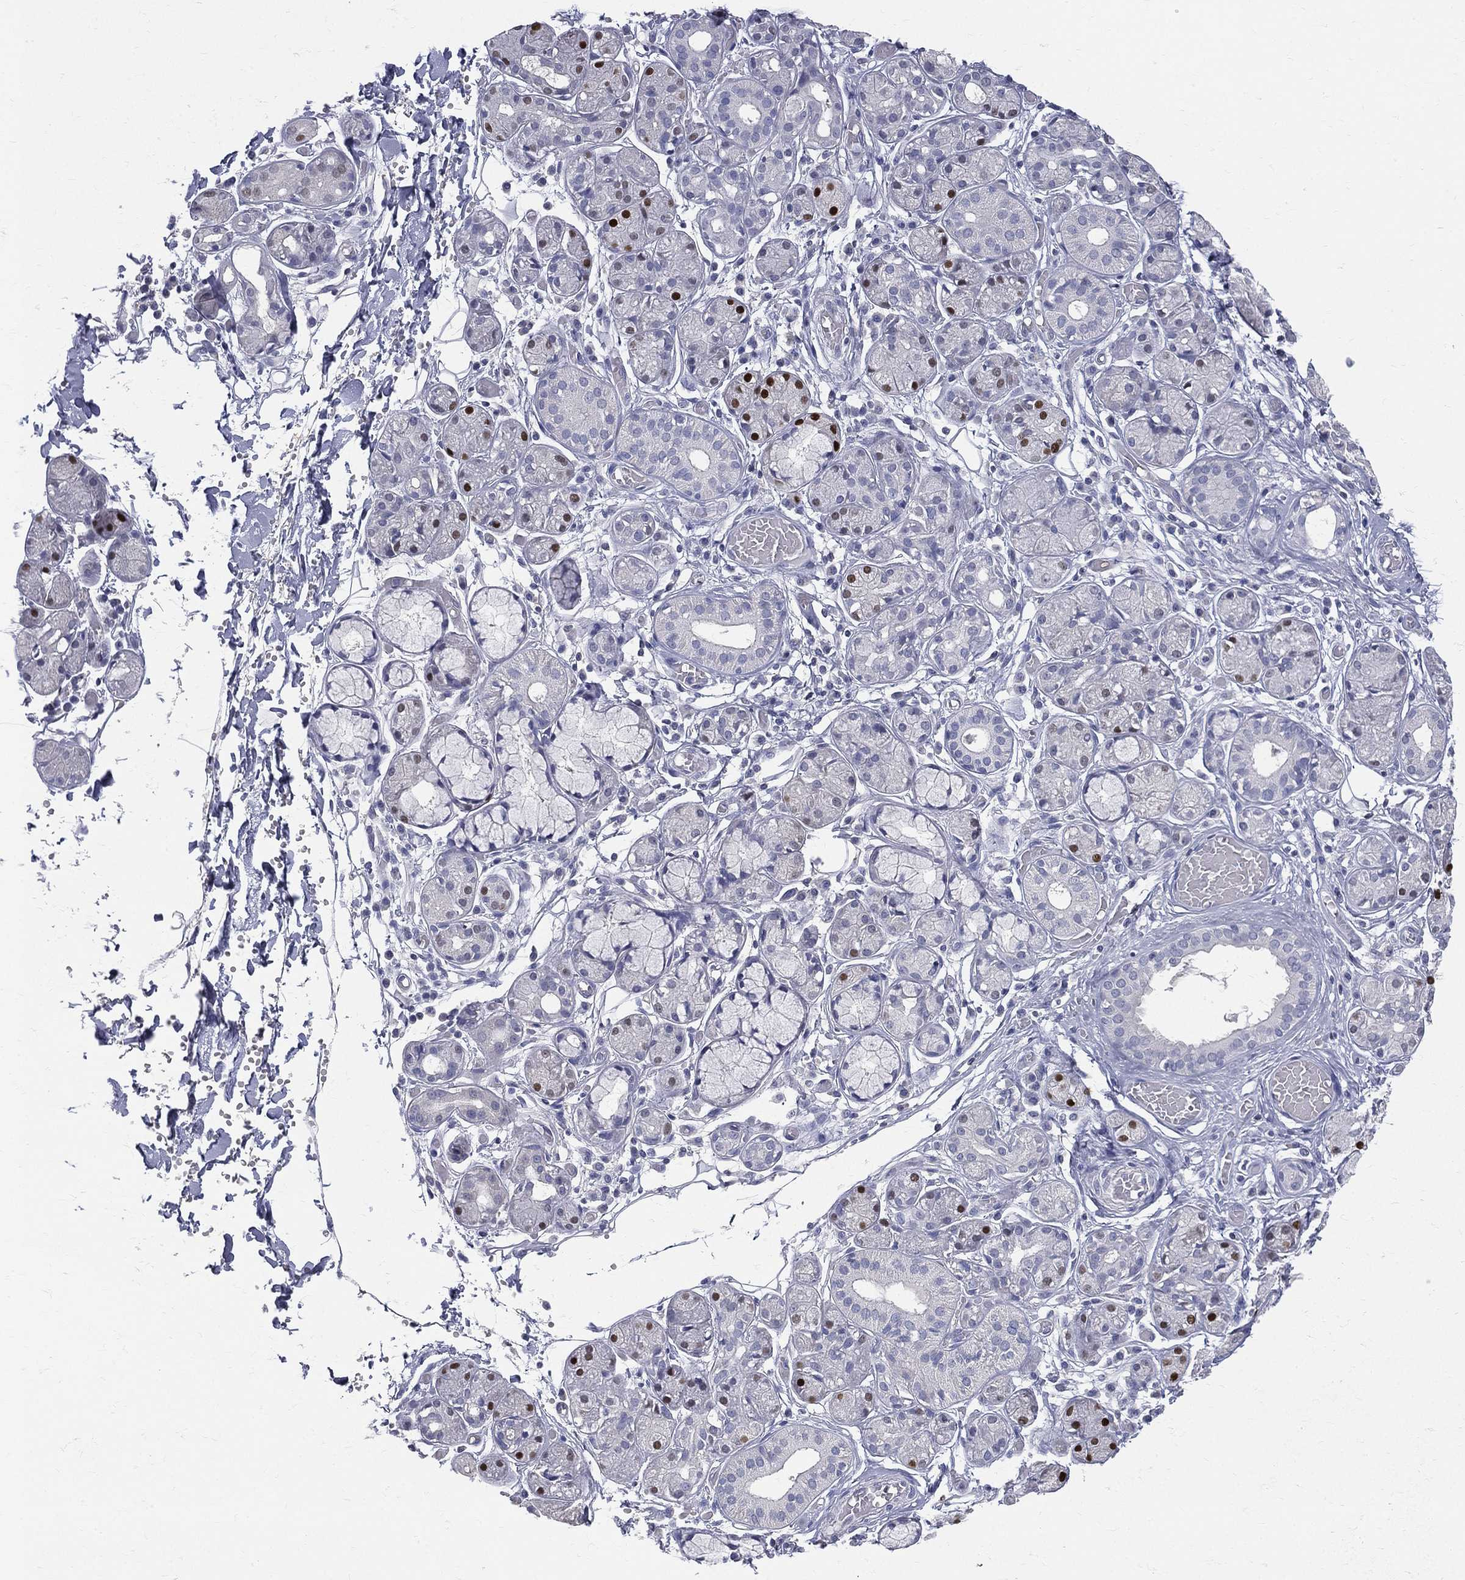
{"staining": {"intensity": "strong", "quantity": "25%-75%", "location": "nuclear"}, "tissue": "salivary gland", "cell_type": "Glandular cells", "image_type": "normal", "snomed": [{"axis": "morphology", "description": "Normal tissue, NOS"}, {"axis": "topography", "description": "Salivary gland"}, {"axis": "topography", "description": "Peripheral nerve tissue"}], "caption": "Protein expression analysis of unremarkable human salivary gland reveals strong nuclear expression in approximately 25%-75% of glandular cells. The protein of interest is shown in brown color, while the nuclei are stained blue.", "gene": "ETNPPL", "patient": {"sex": "male", "age": 71}}